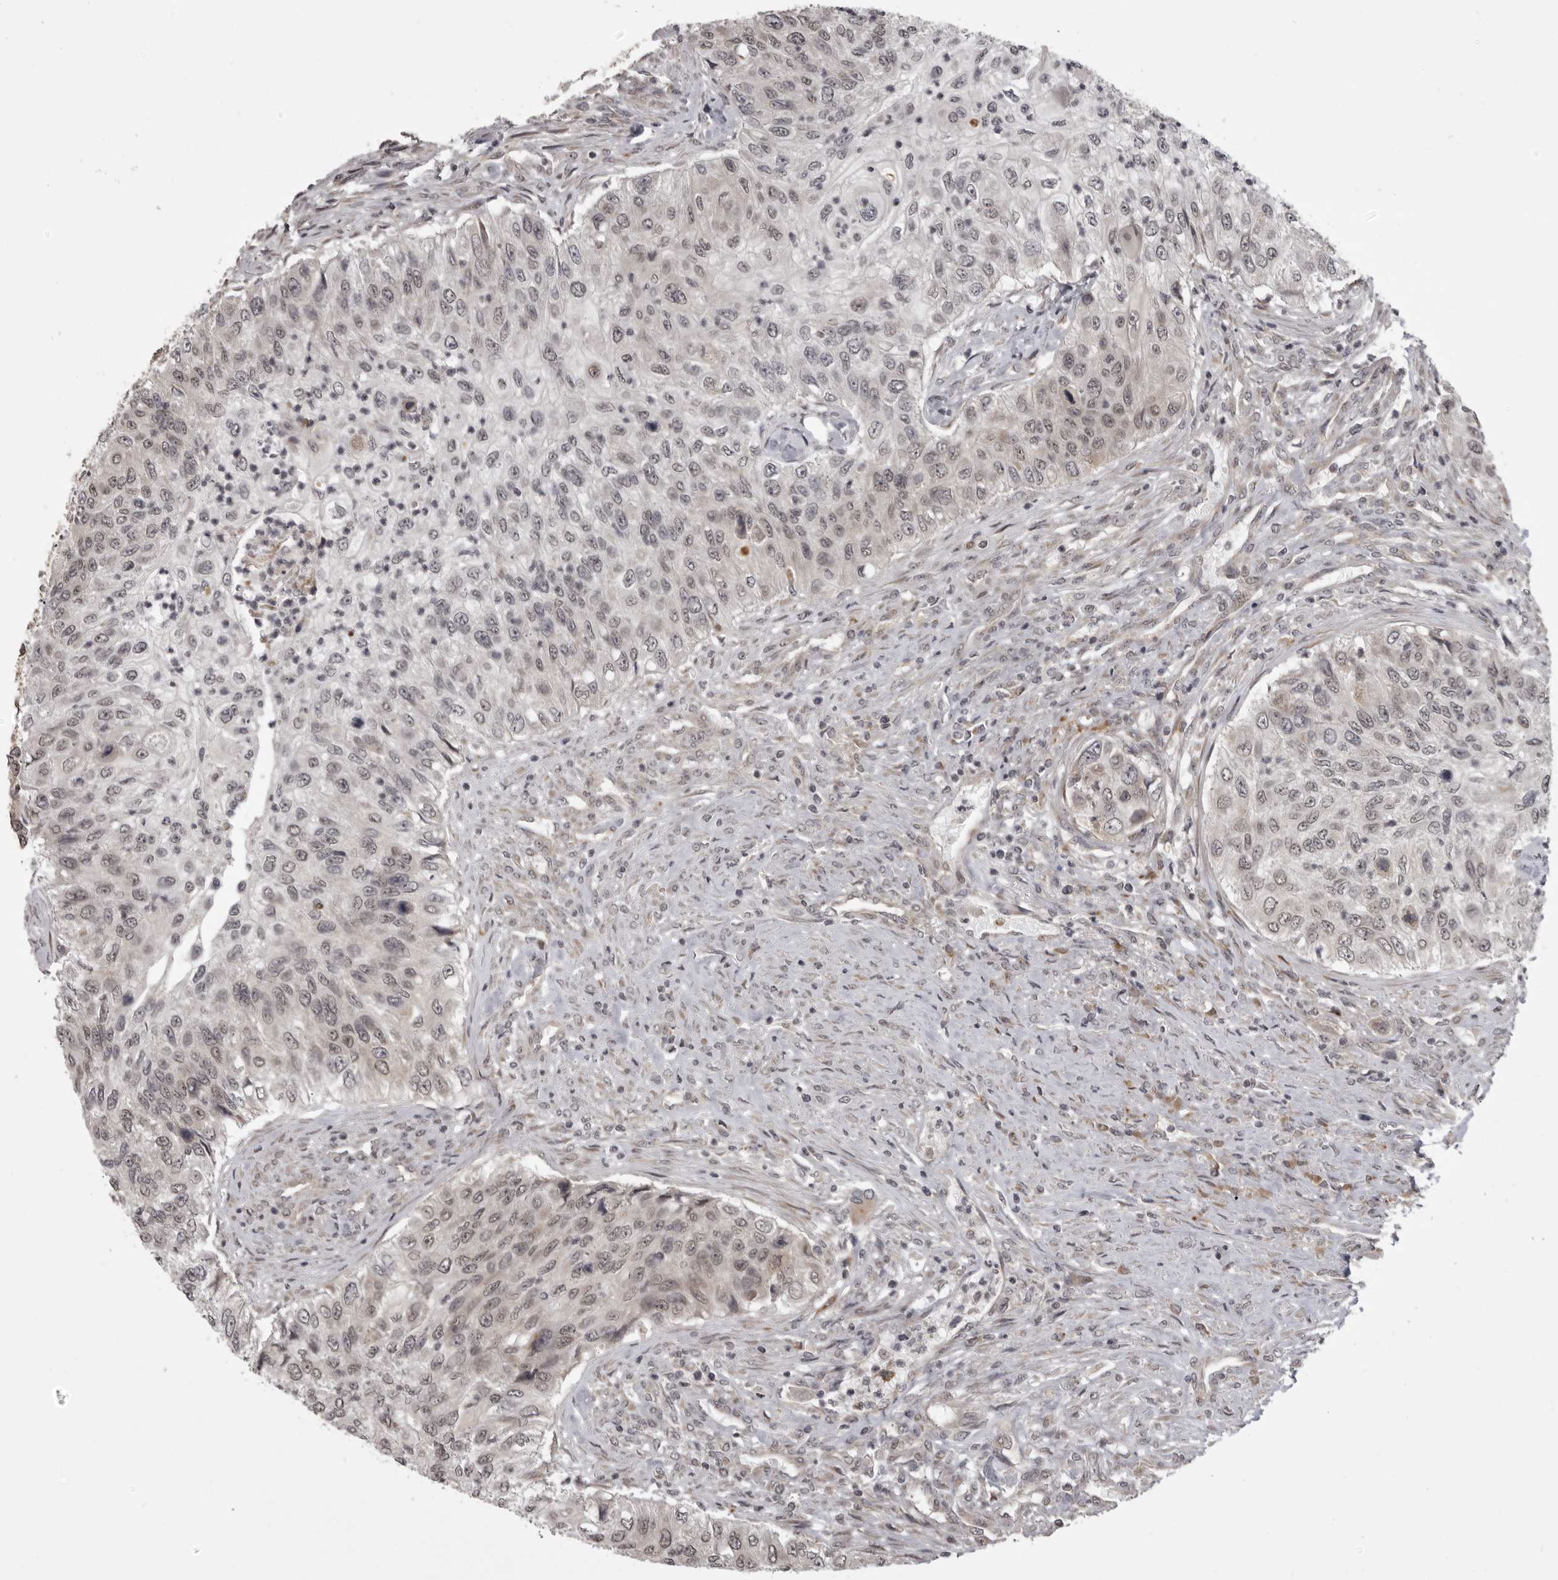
{"staining": {"intensity": "weak", "quantity": "<25%", "location": "nuclear"}, "tissue": "urothelial cancer", "cell_type": "Tumor cells", "image_type": "cancer", "snomed": [{"axis": "morphology", "description": "Urothelial carcinoma, High grade"}, {"axis": "topography", "description": "Urinary bladder"}], "caption": "A micrograph of urothelial cancer stained for a protein displays no brown staining in tumor cells.", "gene": "C1orf109", "patient": {"sex": "female", "age": 60}}